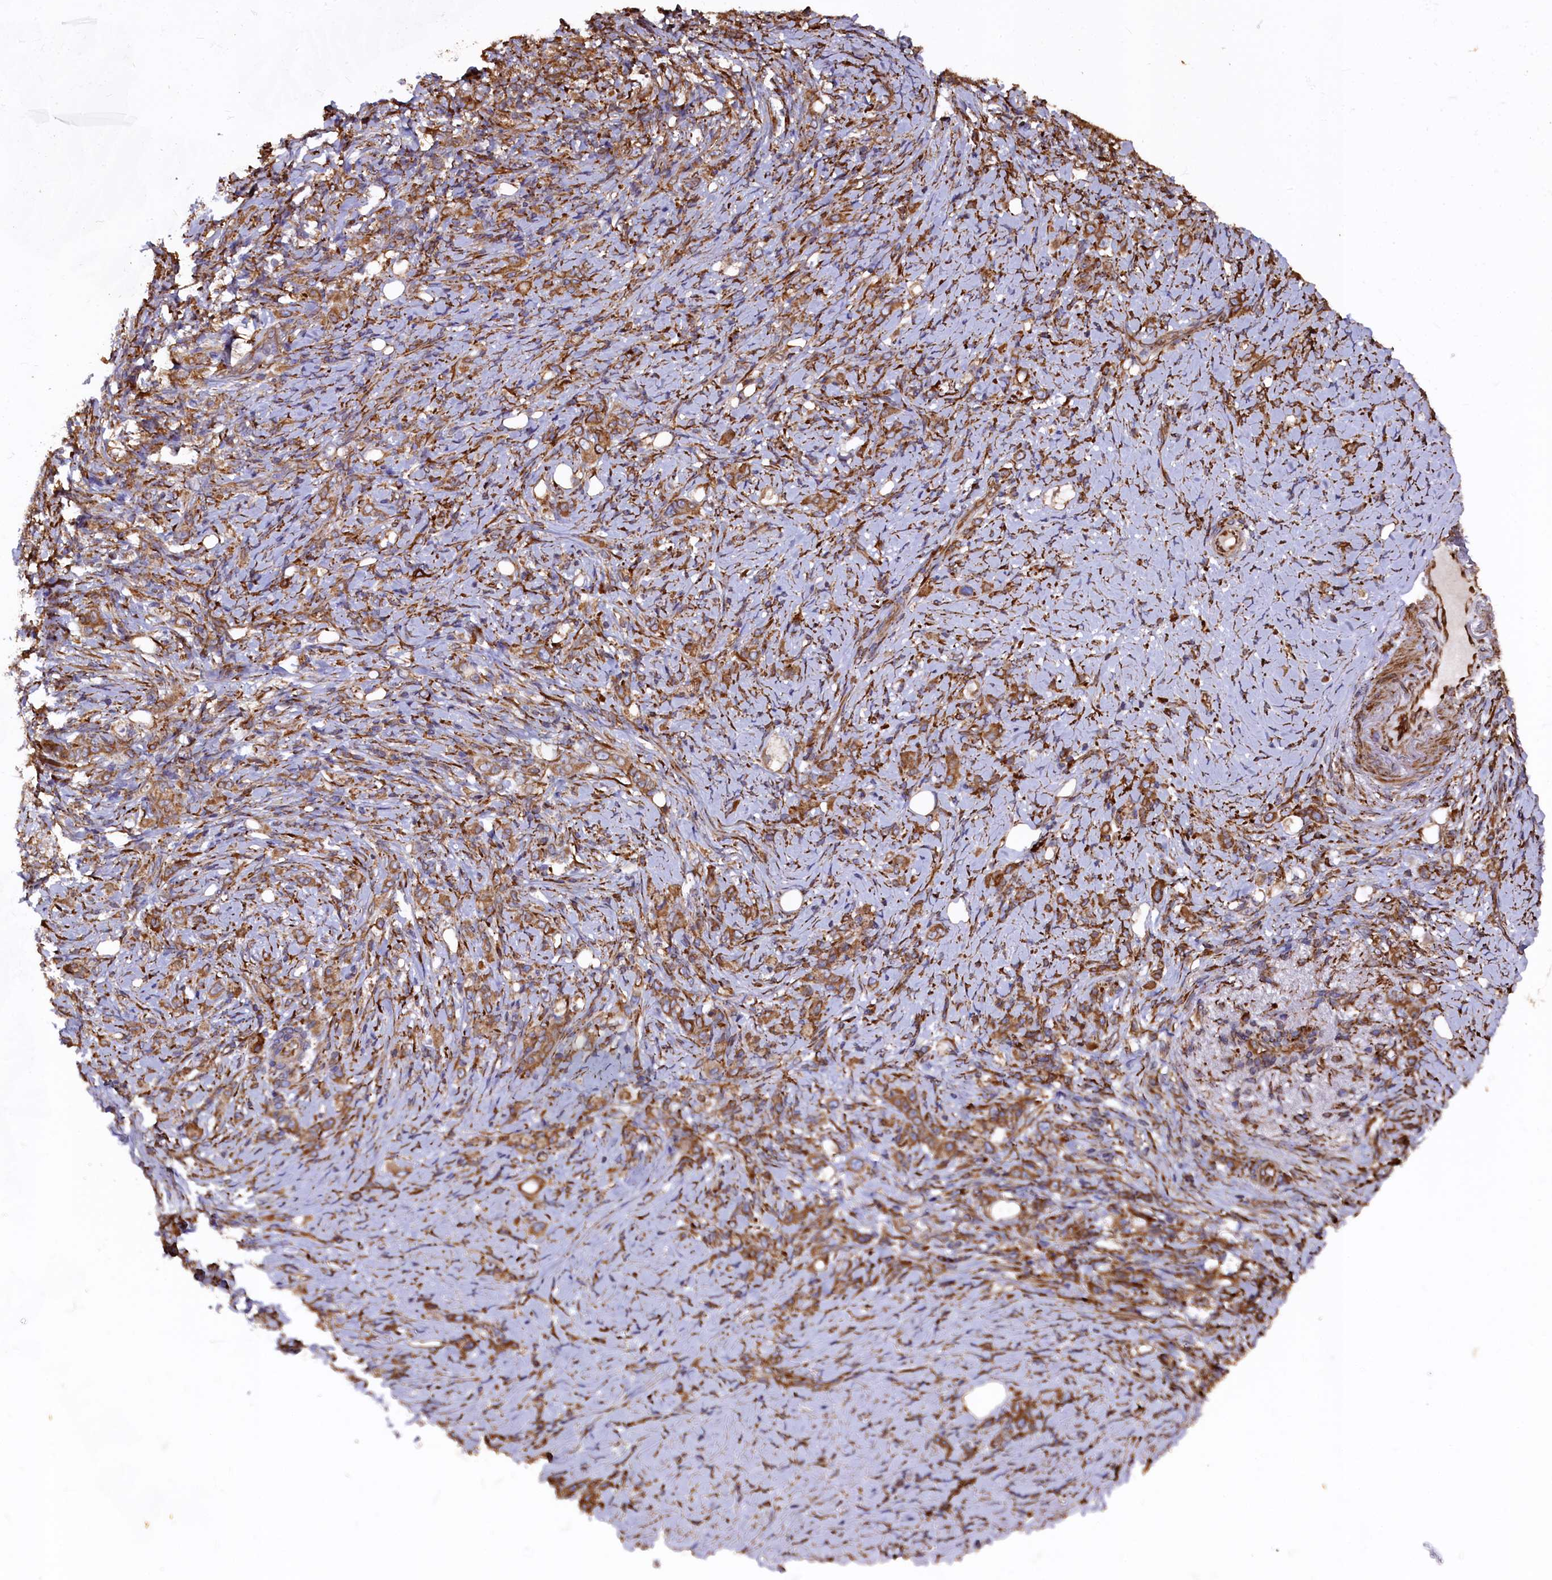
{"staining": {"intensity": "moderate", "quantity": ">75%", "location": "cytoplasmic/membranous"}, "tissue": "stomach cancer", "cell_type": "Tumor cells", "image_type": "cancer", "snomed": [{"axis": "morphology", "description": "Adenocarcinoma, NOS"}, {"axis": "topography", "description": "Stomach"}], "caption": "This is an image of immunohistochemistry (IHC) staining of stomach cancer (adenocarcinoma), which shows moderate positivity in the cytoplasmic/membranous of tumor cells.", "gene": "NEURL1B", "patient": {"sex": "female", "age": 79}}